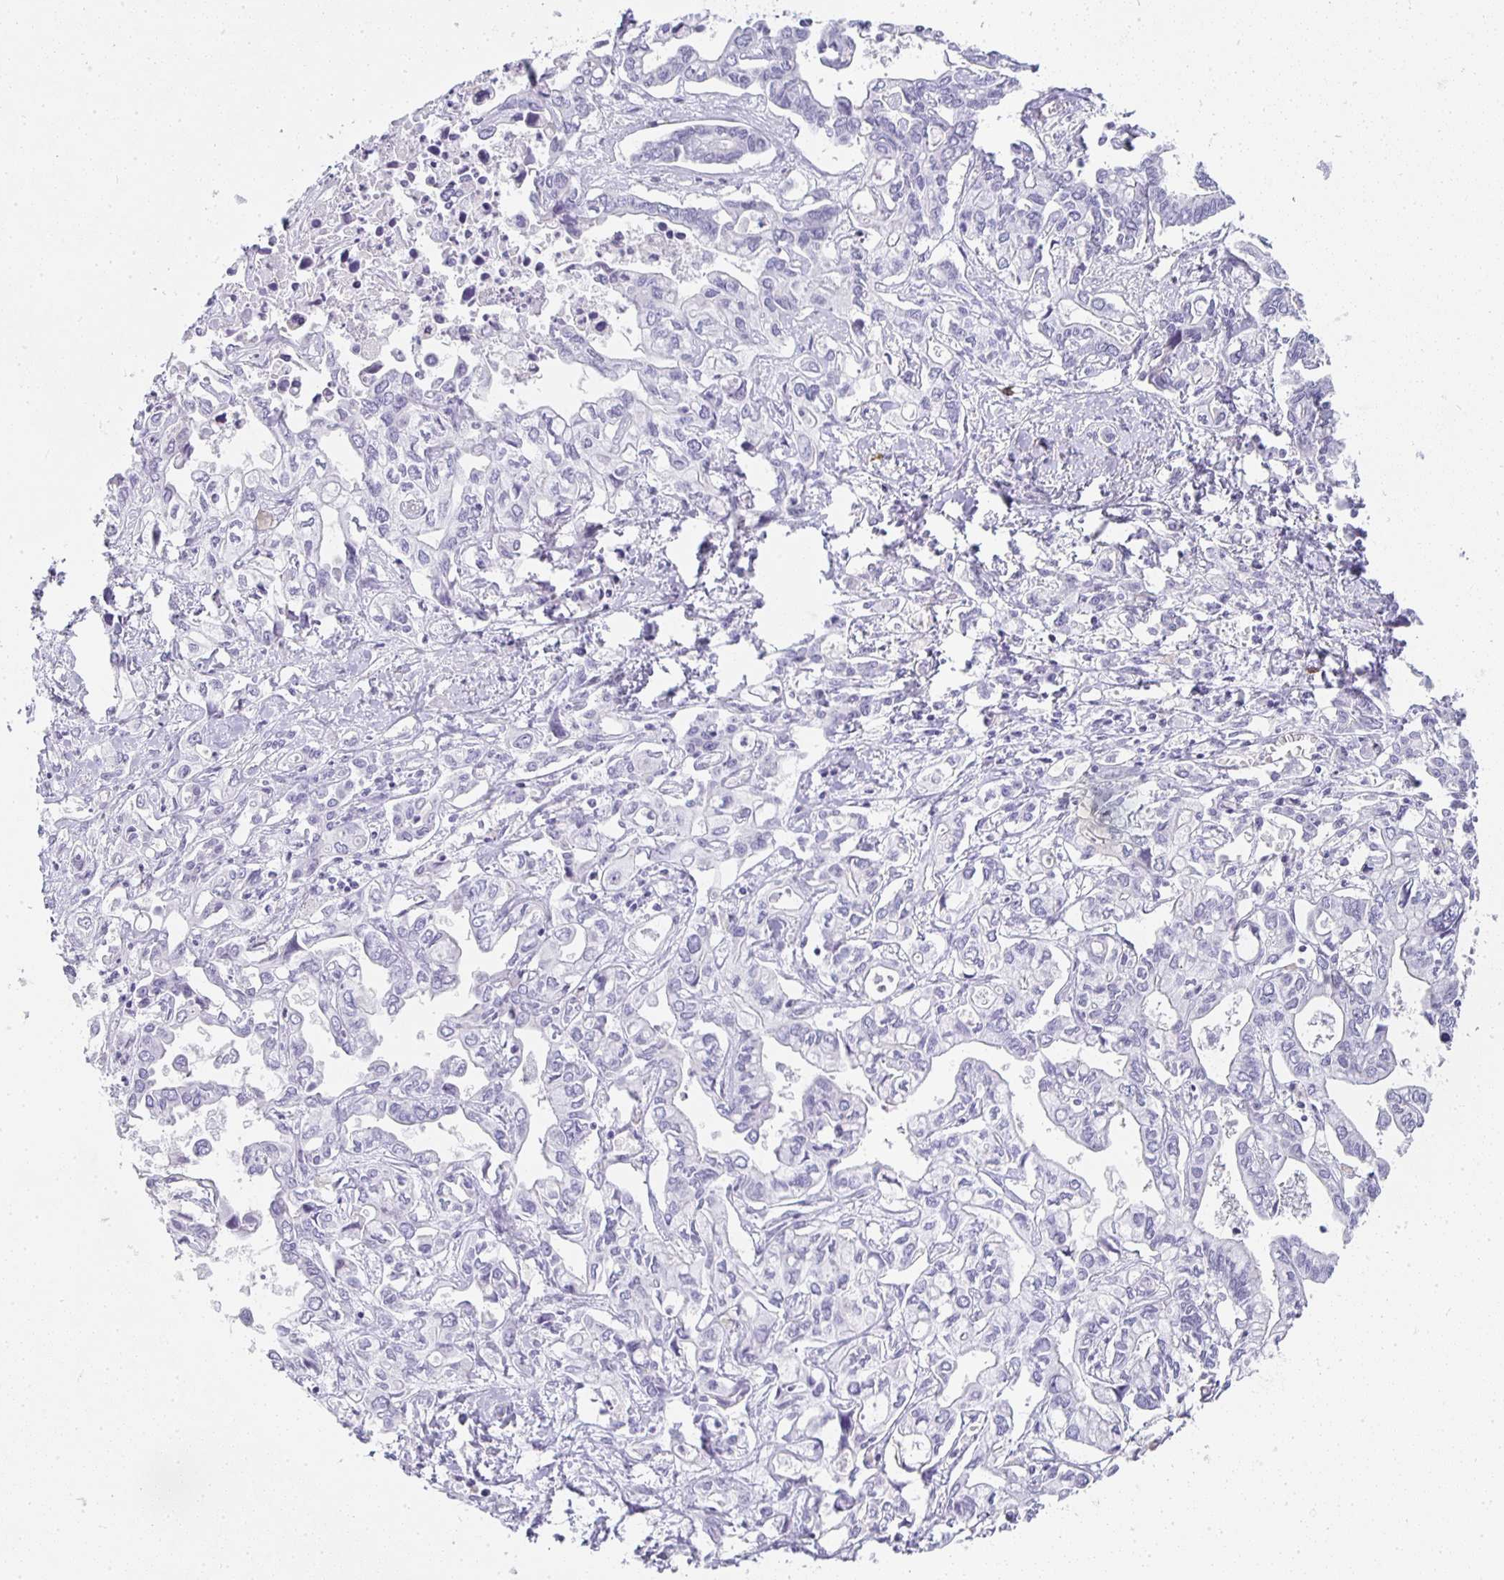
{"staining": {"intensity": "negative", "quantity": "none", "location": "none"}, "tissue": "liver cancer", "cell_type": "Tumor cells", "image_type": "cancer", "snomed": [{"axis": "morphology", "description": "Cholangiocarcinoma"}, {"axis": "topography", "description": "Liver"}], "caption": "An IHC micrograph of liver cholangiocarcinoma is shown. There is no staining in tumor cells of liver cholangiocarcinoma. (Stains: DAB IHC with hematoxylin counter stain, Microscopy: brightfield microscopy at high magnification).", "gene": "TPSD1", "patient": {"sex": "female", "age": 64}}